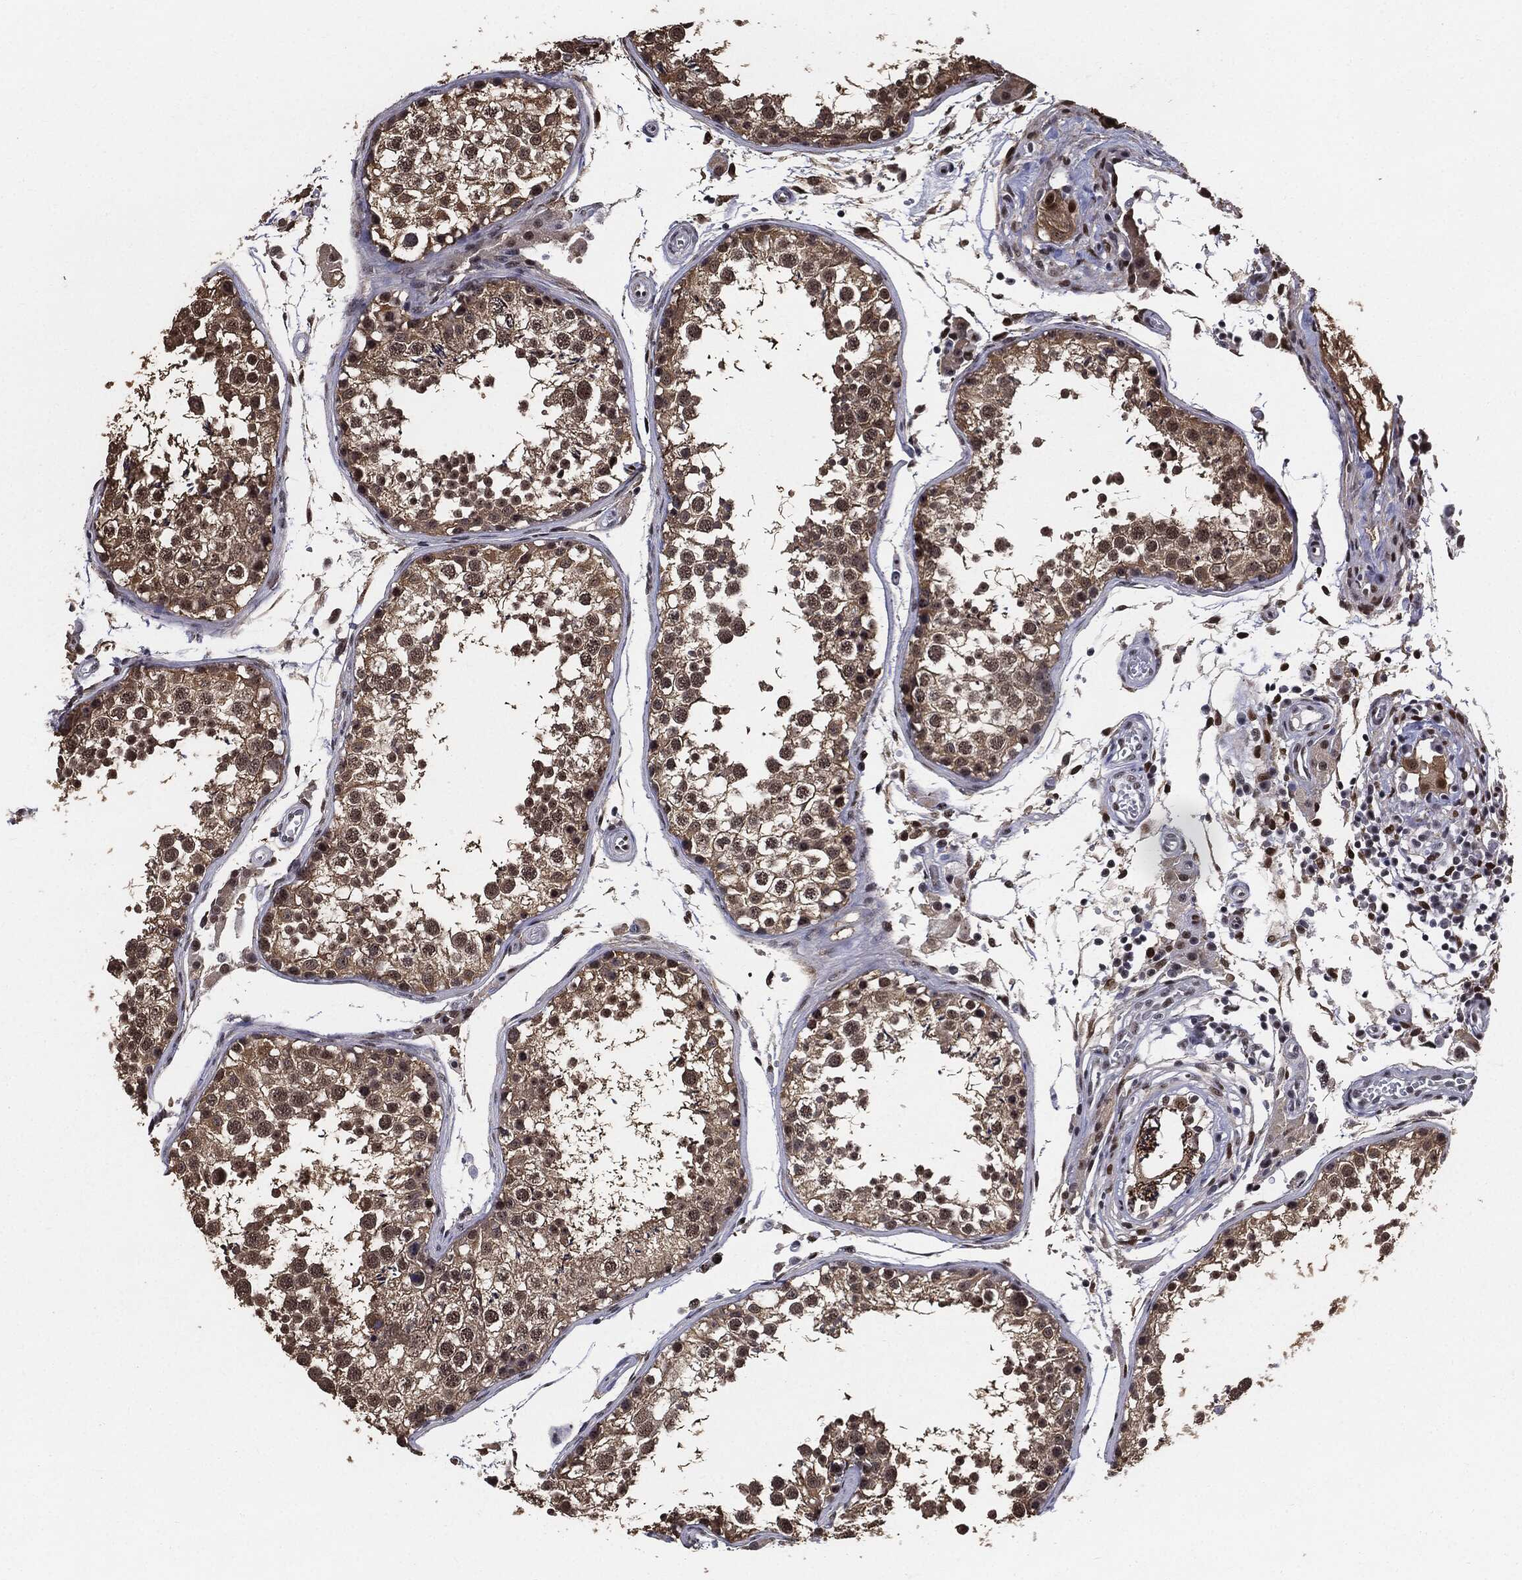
{"staining": {"intensity": "strong", "quantity": ">75%", "location": "cytoplasmic/membranous,nuclear"}, "tissue": "testis", "cell_type": "Cells in seminiferous ducts", "image_type": "normal", "snomed": [{"axis": "morphology", "description": "Normal tissue, NOS"}, {"axis": "topography", "description": "Testis"}], "caption": "Immunohistochemical staining of normal human testis demonstrates high levels of strong cytoplasmic/membranous,nuclear staining in approximately >75% of cells in seminiferous ducts. (brown staining indicates protein expression, while blue staining denotes nuclei).", "gene": "JUN", "patient": {"sex": "male", "age": 29}}